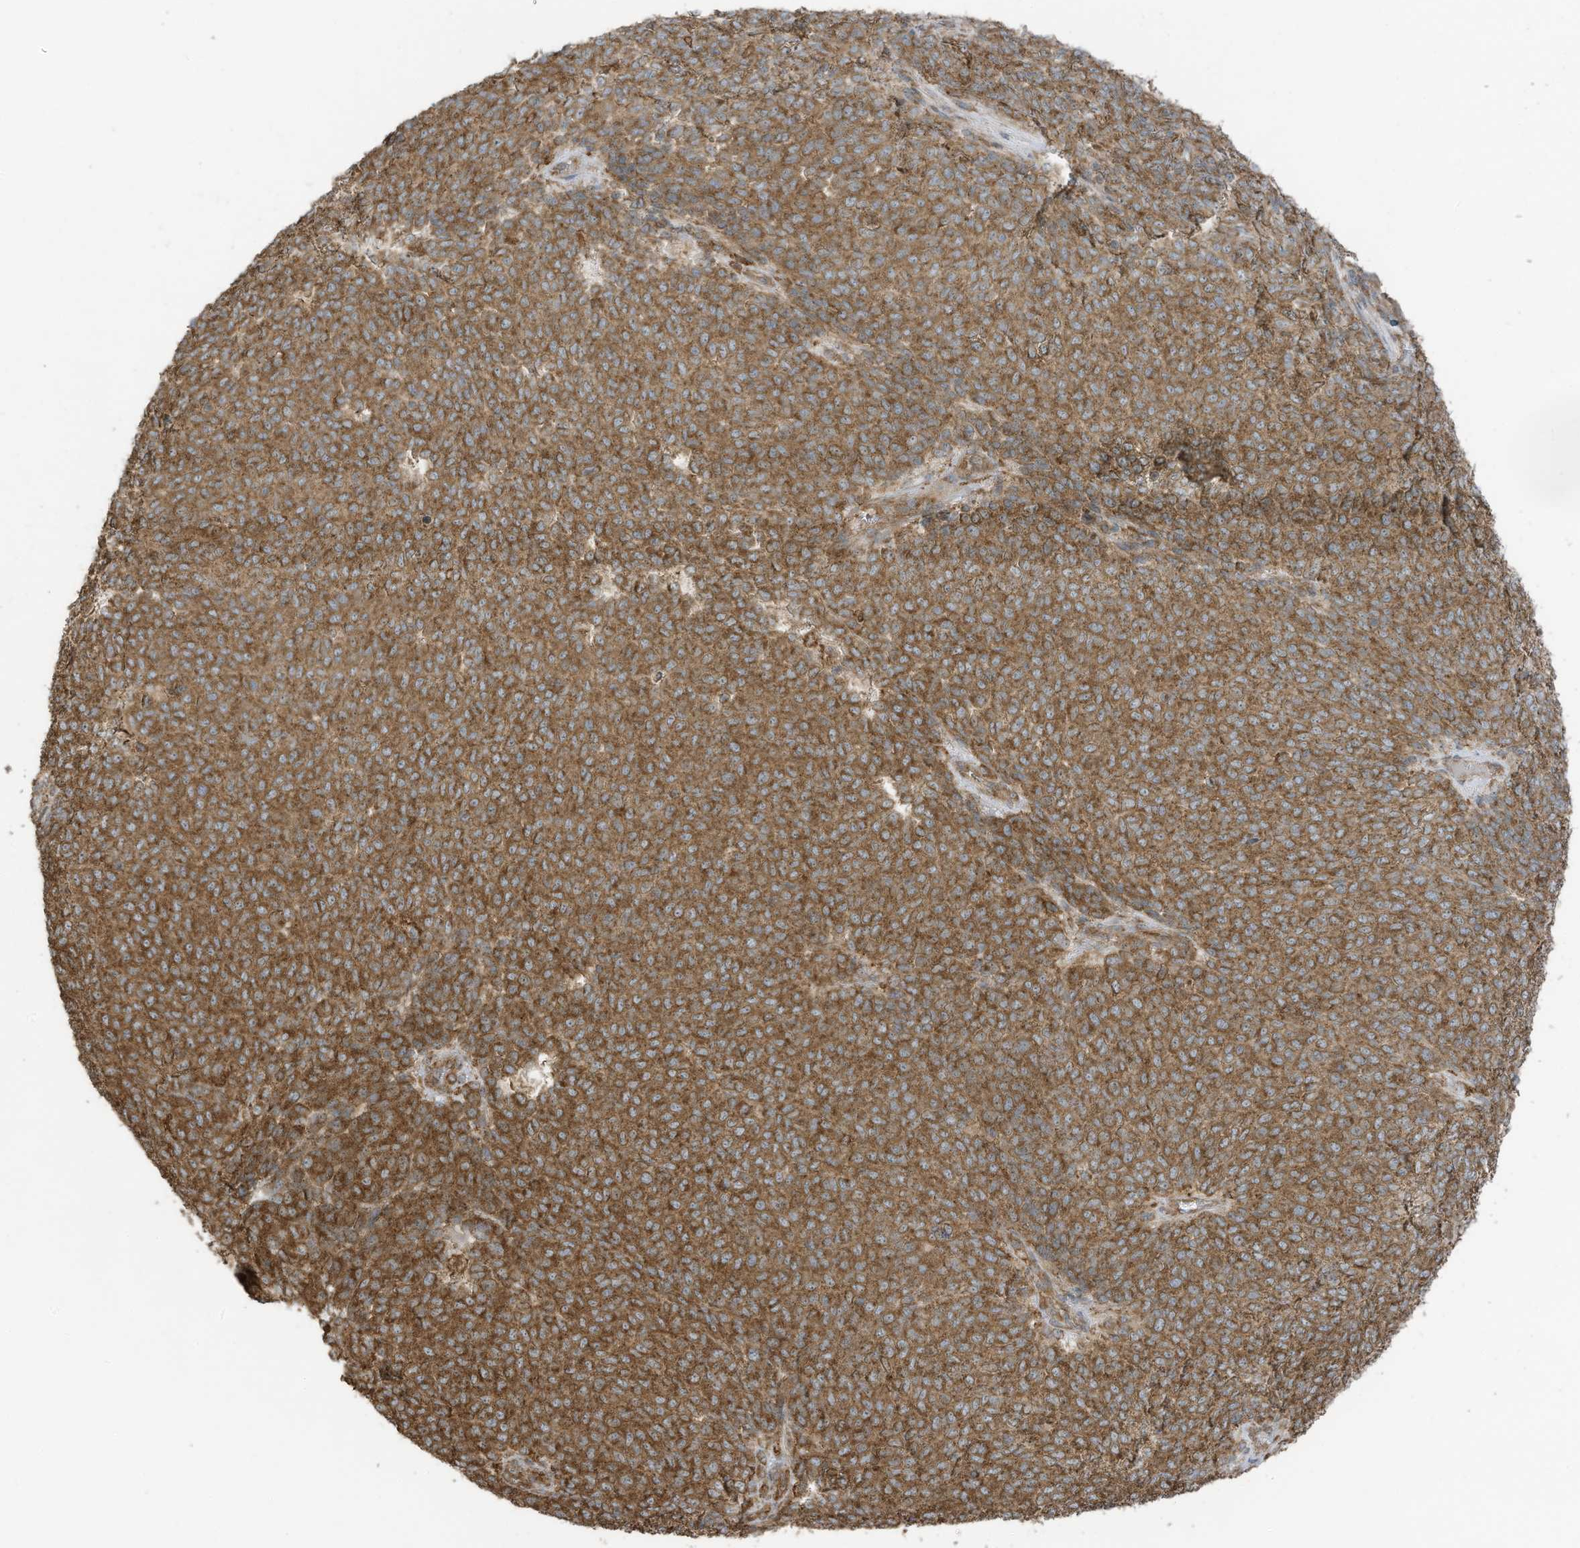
{"staining": {"intensity": "moderate", "quantity": ">75%", "location": "cytoplasmic/membranous"}, "tissue": "melanoma", "cell_type": "Tumor cells", "image_type": "cancer", "snomed": [{"axis": "morphology", "description": "Malignant melanoma, NOS"}, {"axis": "topography", "description": "Skin"}], "caption": "Malignant melanoma stained for a protein exhibits moderate cytoplasmic/membranous positivity in tumor cells.", "gene": "CGAS", "patient": {"sex": "male", "age": 49}}